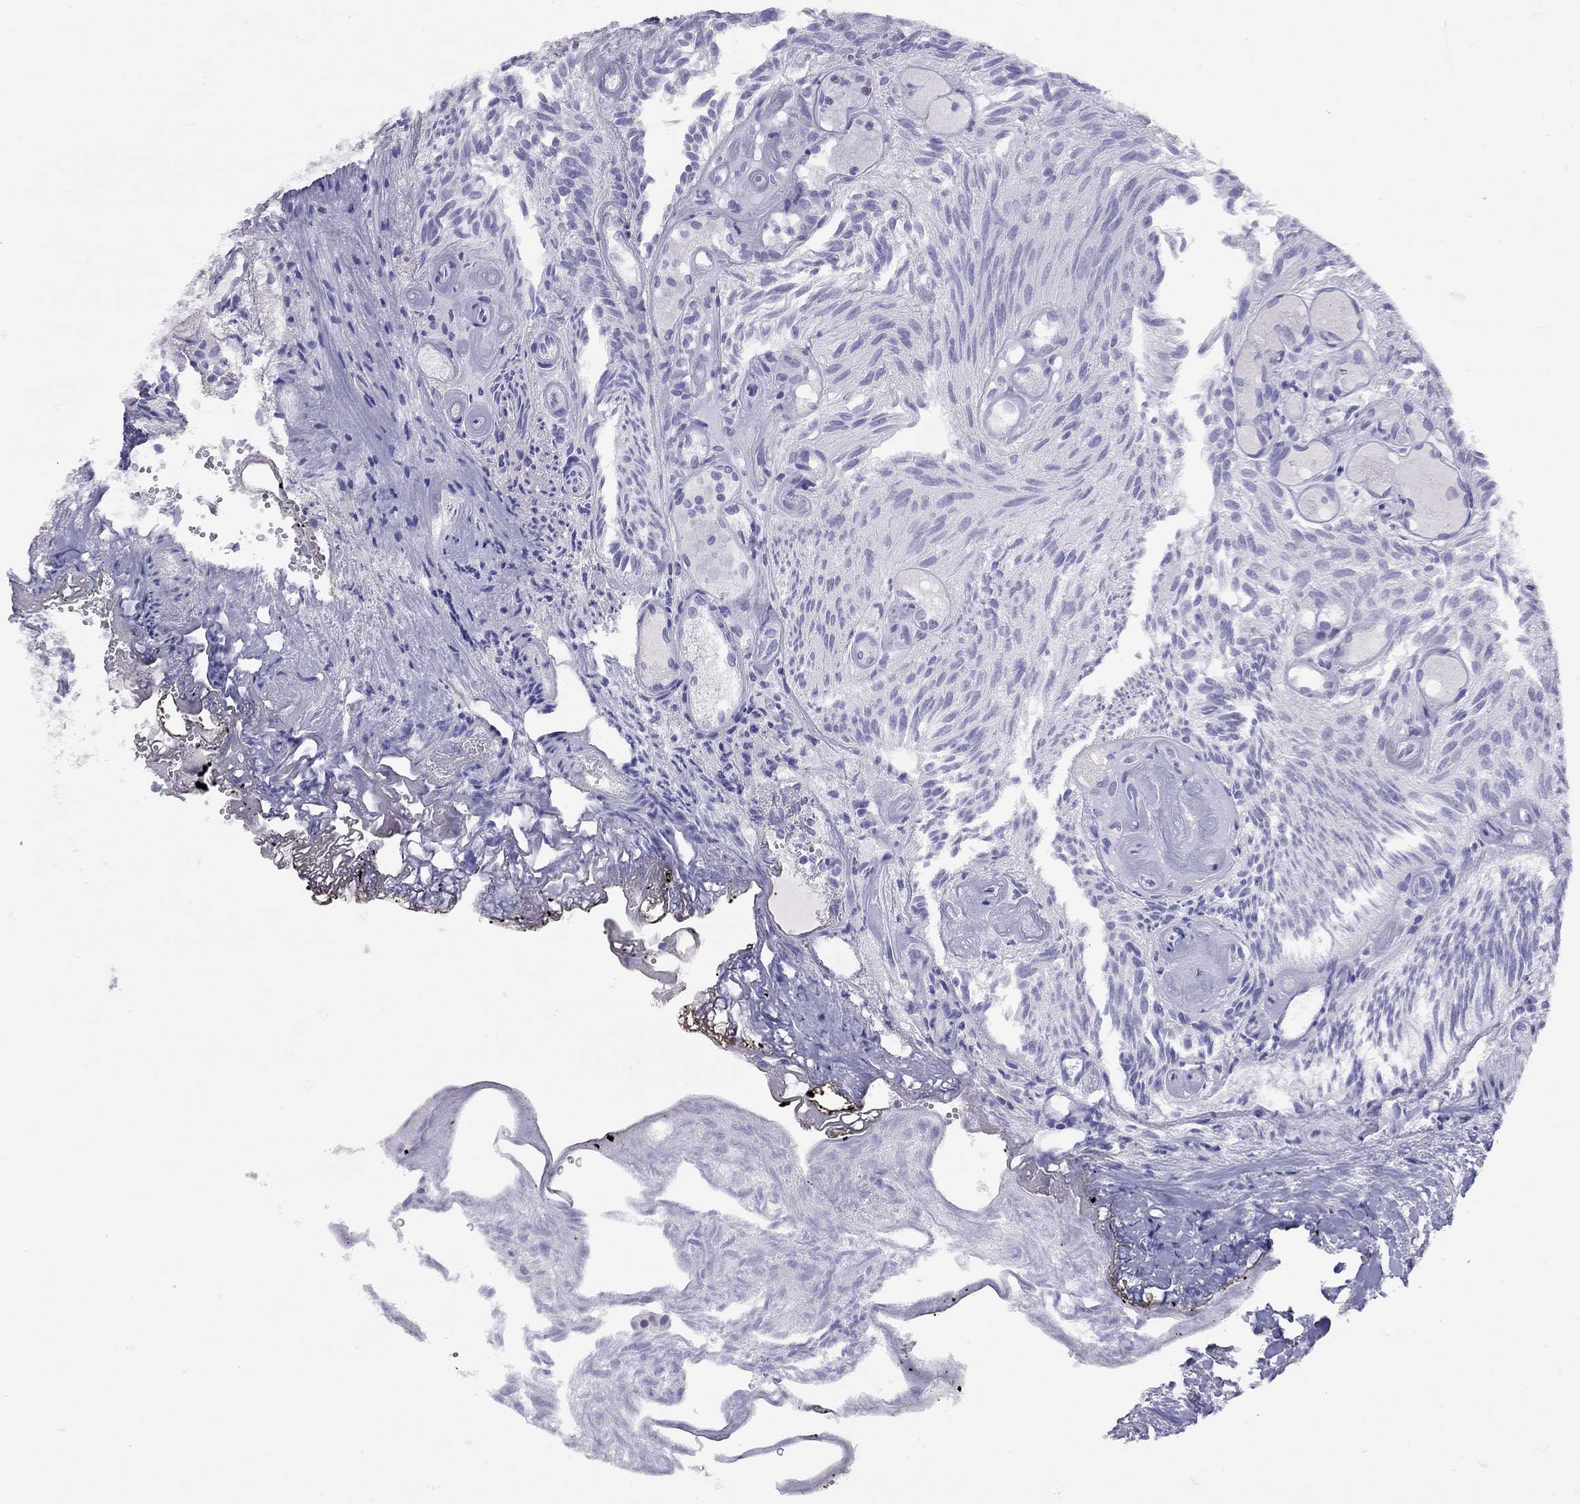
{"staining": {"intensity": "negative", "quantity": "none", "location": "none"}, "tissue": "urothelial cancer", "cell_type": "Tumor cells", "image_type": "cancer", "snomed": [{"axis": "morphology", "description": "Urothelial carcinoma, Low grade"}, {"axis": "topography", "description": "Urinary bladder"}], "caption": "Immunohistochemistry histopathology image of urothelial carcinoma (low-grade) stained for a protein (brown), which demonstrates no positivity in tumor cells.", "gene": "GRIA2", "patient": {"sex": "female", "age": 87}}